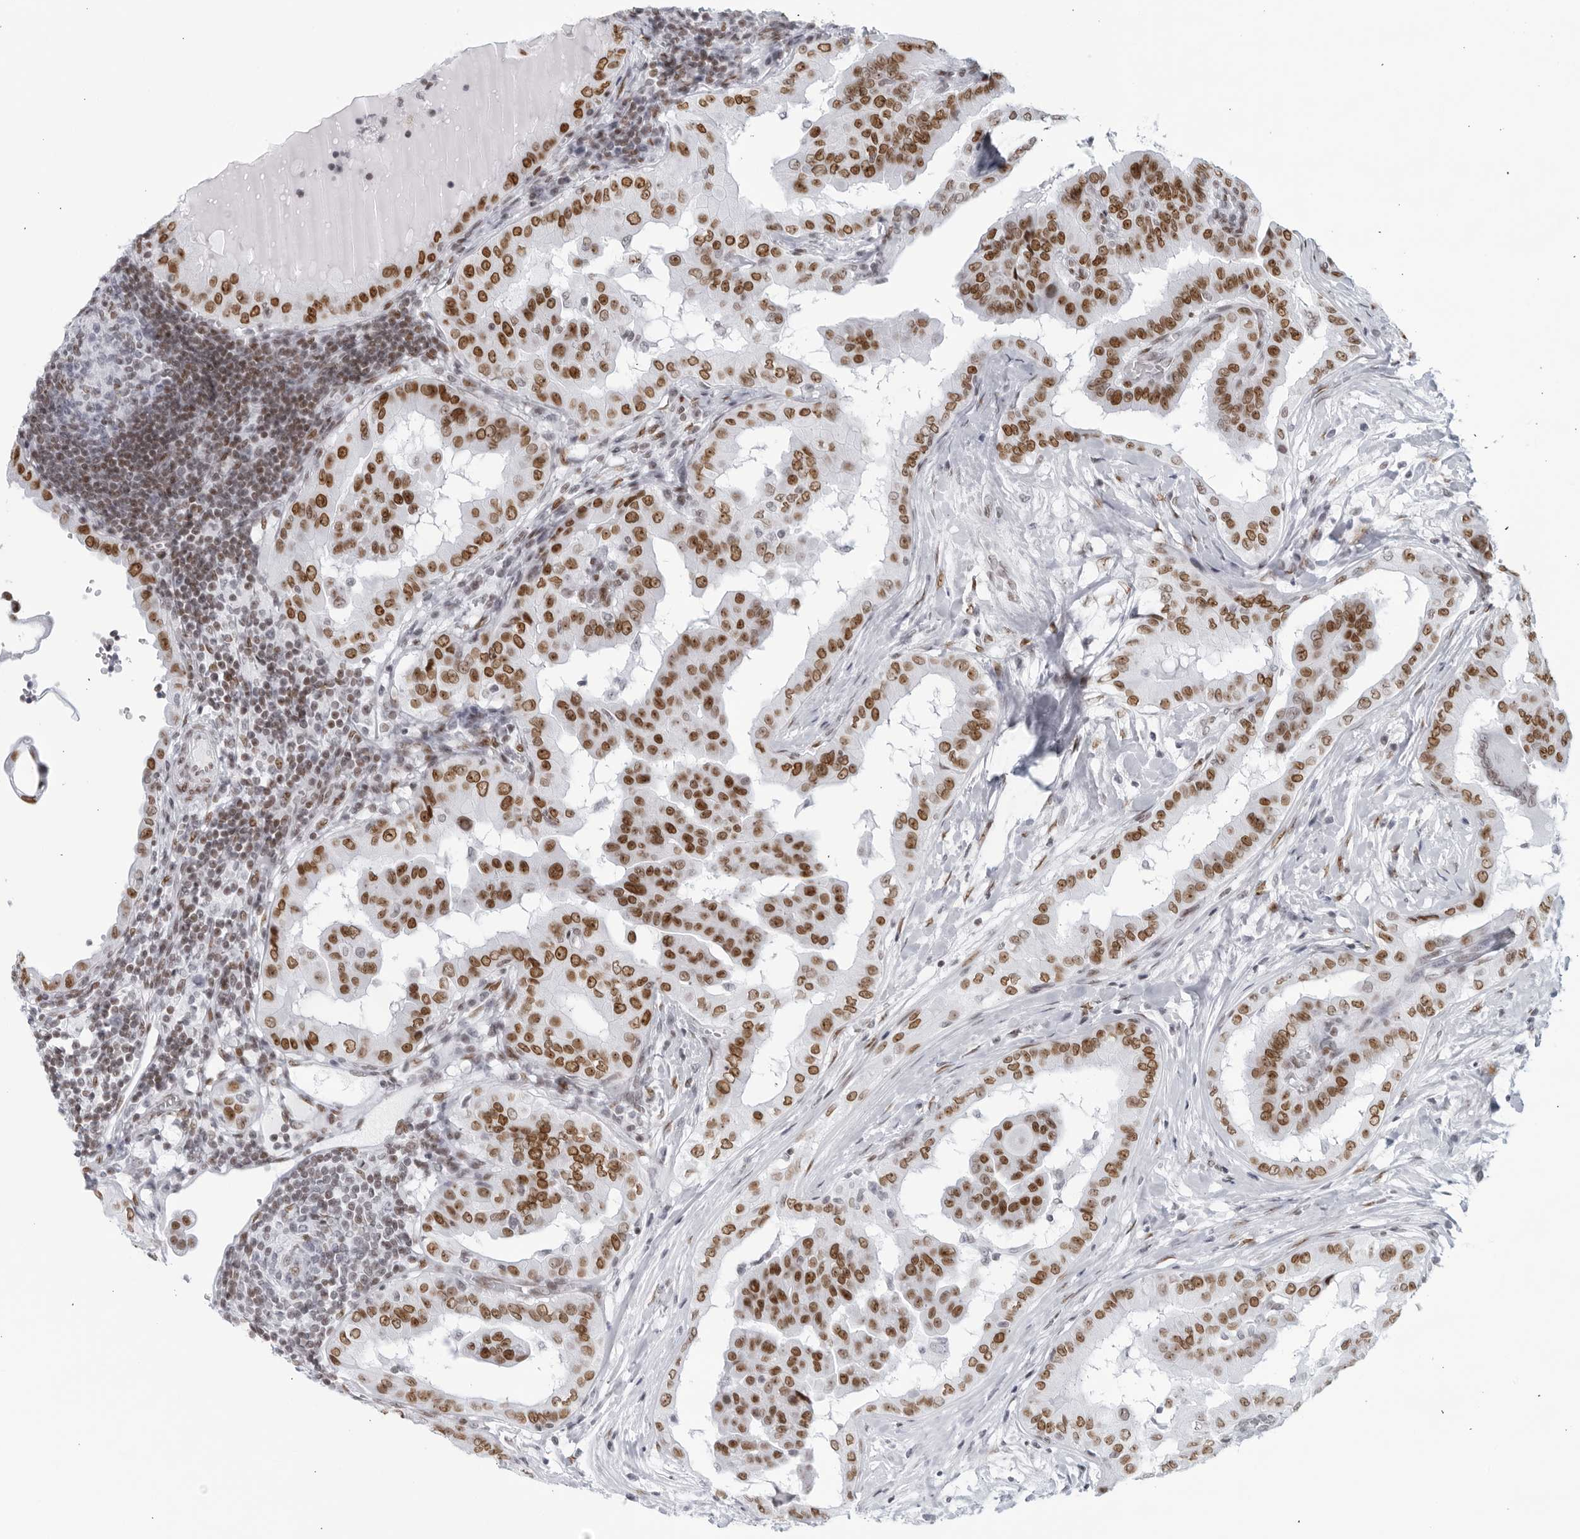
{"staining": {"intensity": "strong", "quantity": ">75%", "location": "nuclear"}, "tissue": "thyroid cancer", "cell_type": "Tumor cells", "image_type": "cancer", "snomed": [{"axis": "morphology", "description": "Papillary adenocarcinoma, NOS"}, {"axis": "topography", "description": "Thyroid gland"}], "caption": "Strong nuclear staining is identified in about >75% of tumor cells in thyroid papillary adenocarcinoma.", "gene": "HP1BP3", "patient": {"sex": "male", "age": 33}}